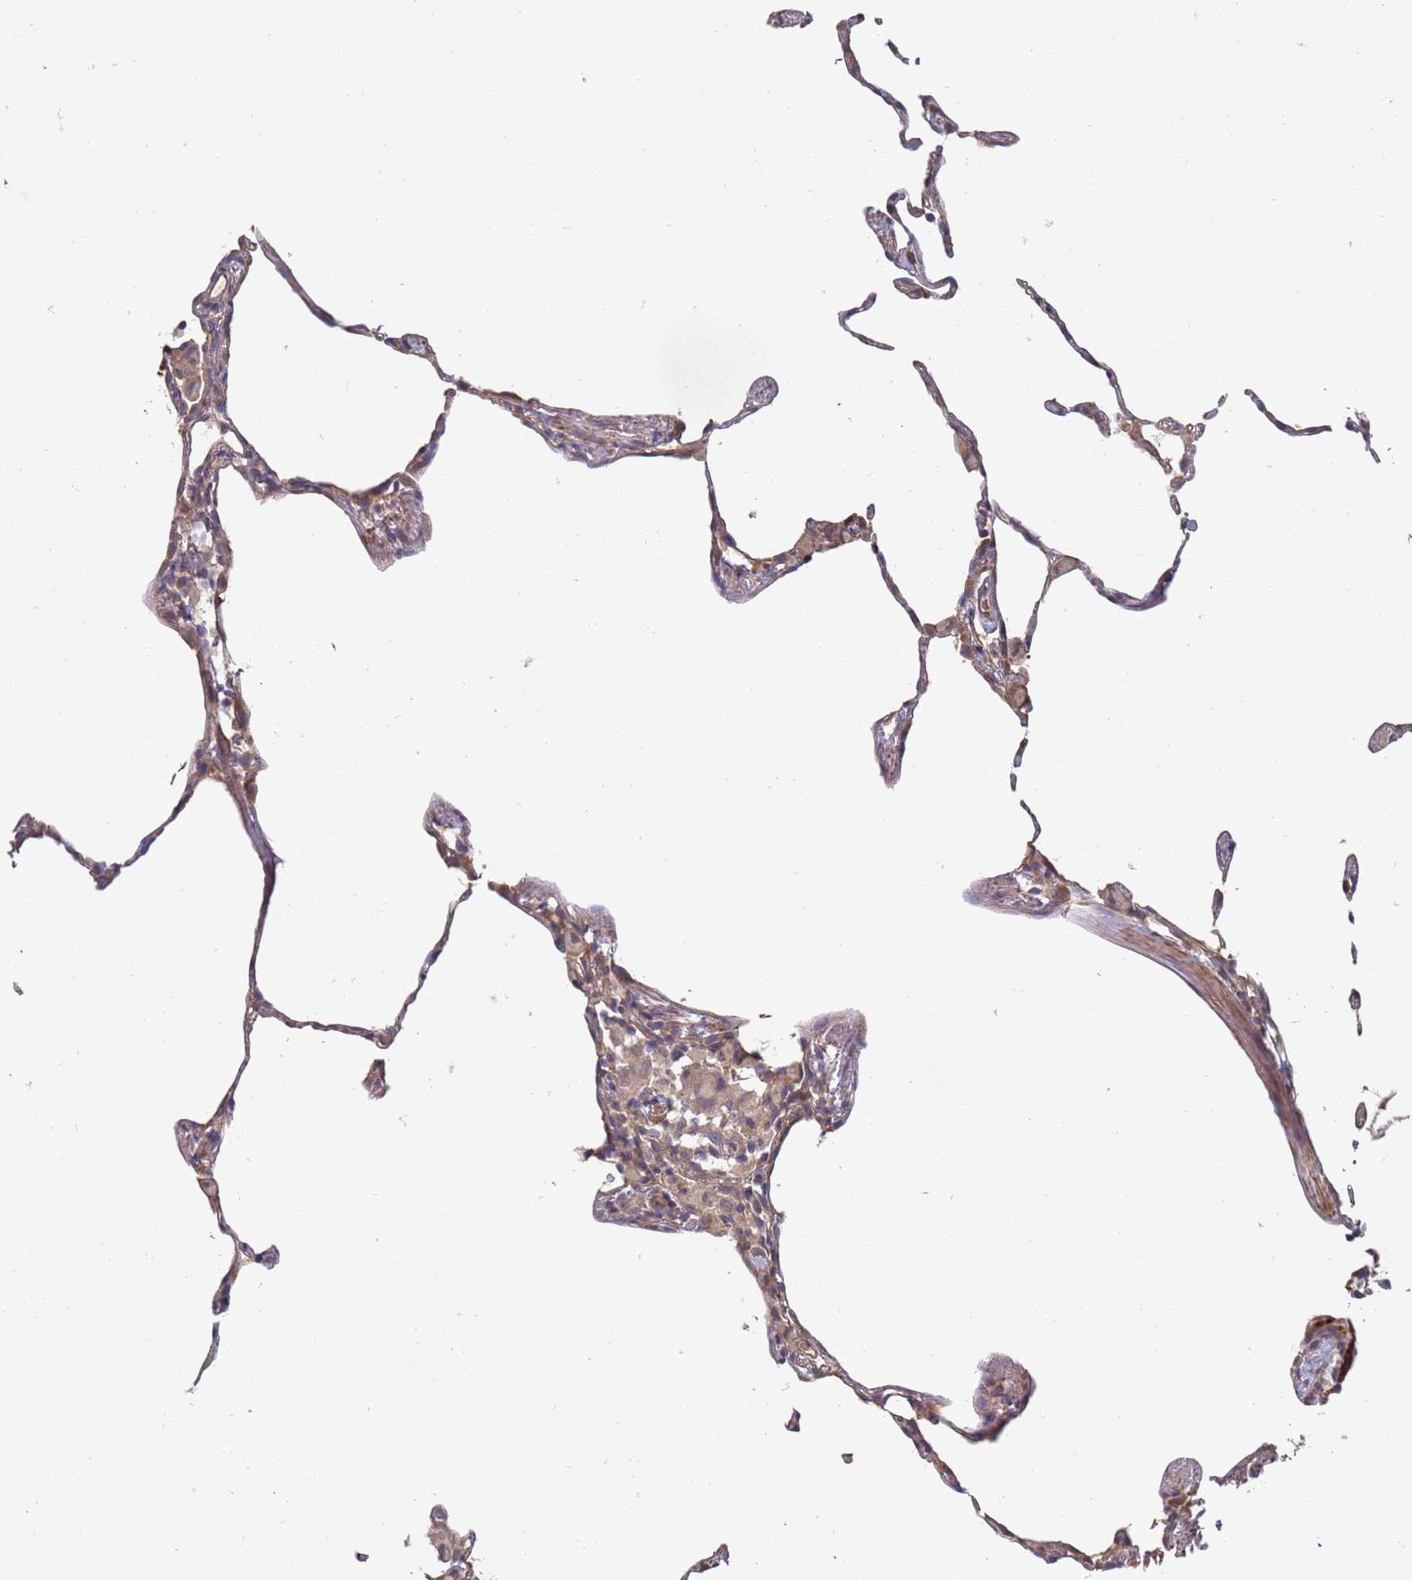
{"staining": {"intensity": "weak", "quantity": "<25%", "location": "cytoplasmic/membranous"}, "tissue": "lung", "cell_type": "Alveolar cells", "image_type": "normal", "snomed": [{"axis": "morphology", "description": "Normal tissue, NOS"}, {"axis": "topography", "description": "Lung"}], "caption": "The photomicrograph shows no staining of alveolar cells in normal lung. (Brightfield microscopy of DAB IHC at high magnification).", "gene": "ABCB6", "patient": {"sex": "female", "age": 57}}